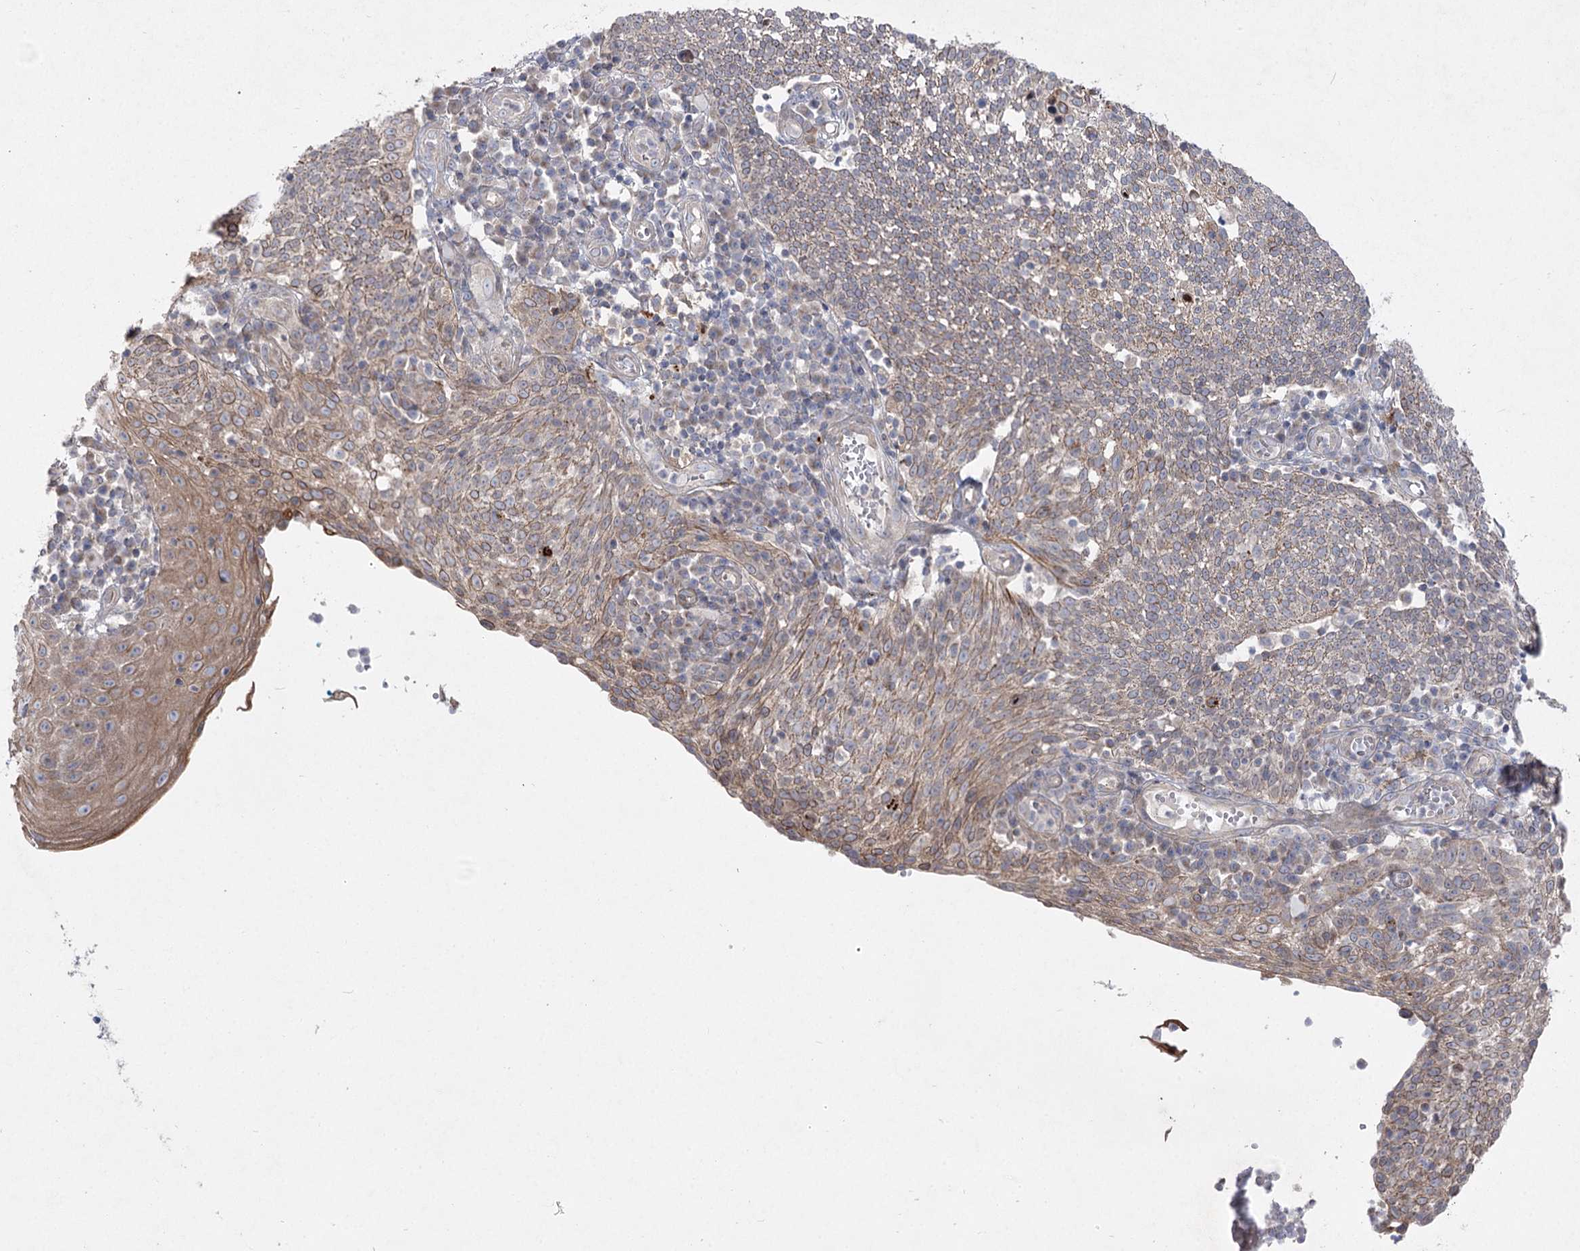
{"staining": {"intensity": "moderate", "quantity": "<25%", "location": "cytoplasmic/membranous"}, "tissue": "cervical cancer", "cell_type": "Tumor cells", "image_type": "cancer", "snomed": [{"axis": "morphology", "description": "Squamous cell carcinoma, NOS"}, {"axis": "topography", "description": "Cervix"}], "caption": "A photomicrograph of cervical cancer stained for a protein reveals moderate cytoplasmic/membranous brown staining in tumor cells.", "gene": "SH3BP5L", "patient": {"sex": "female", "age": 34}}